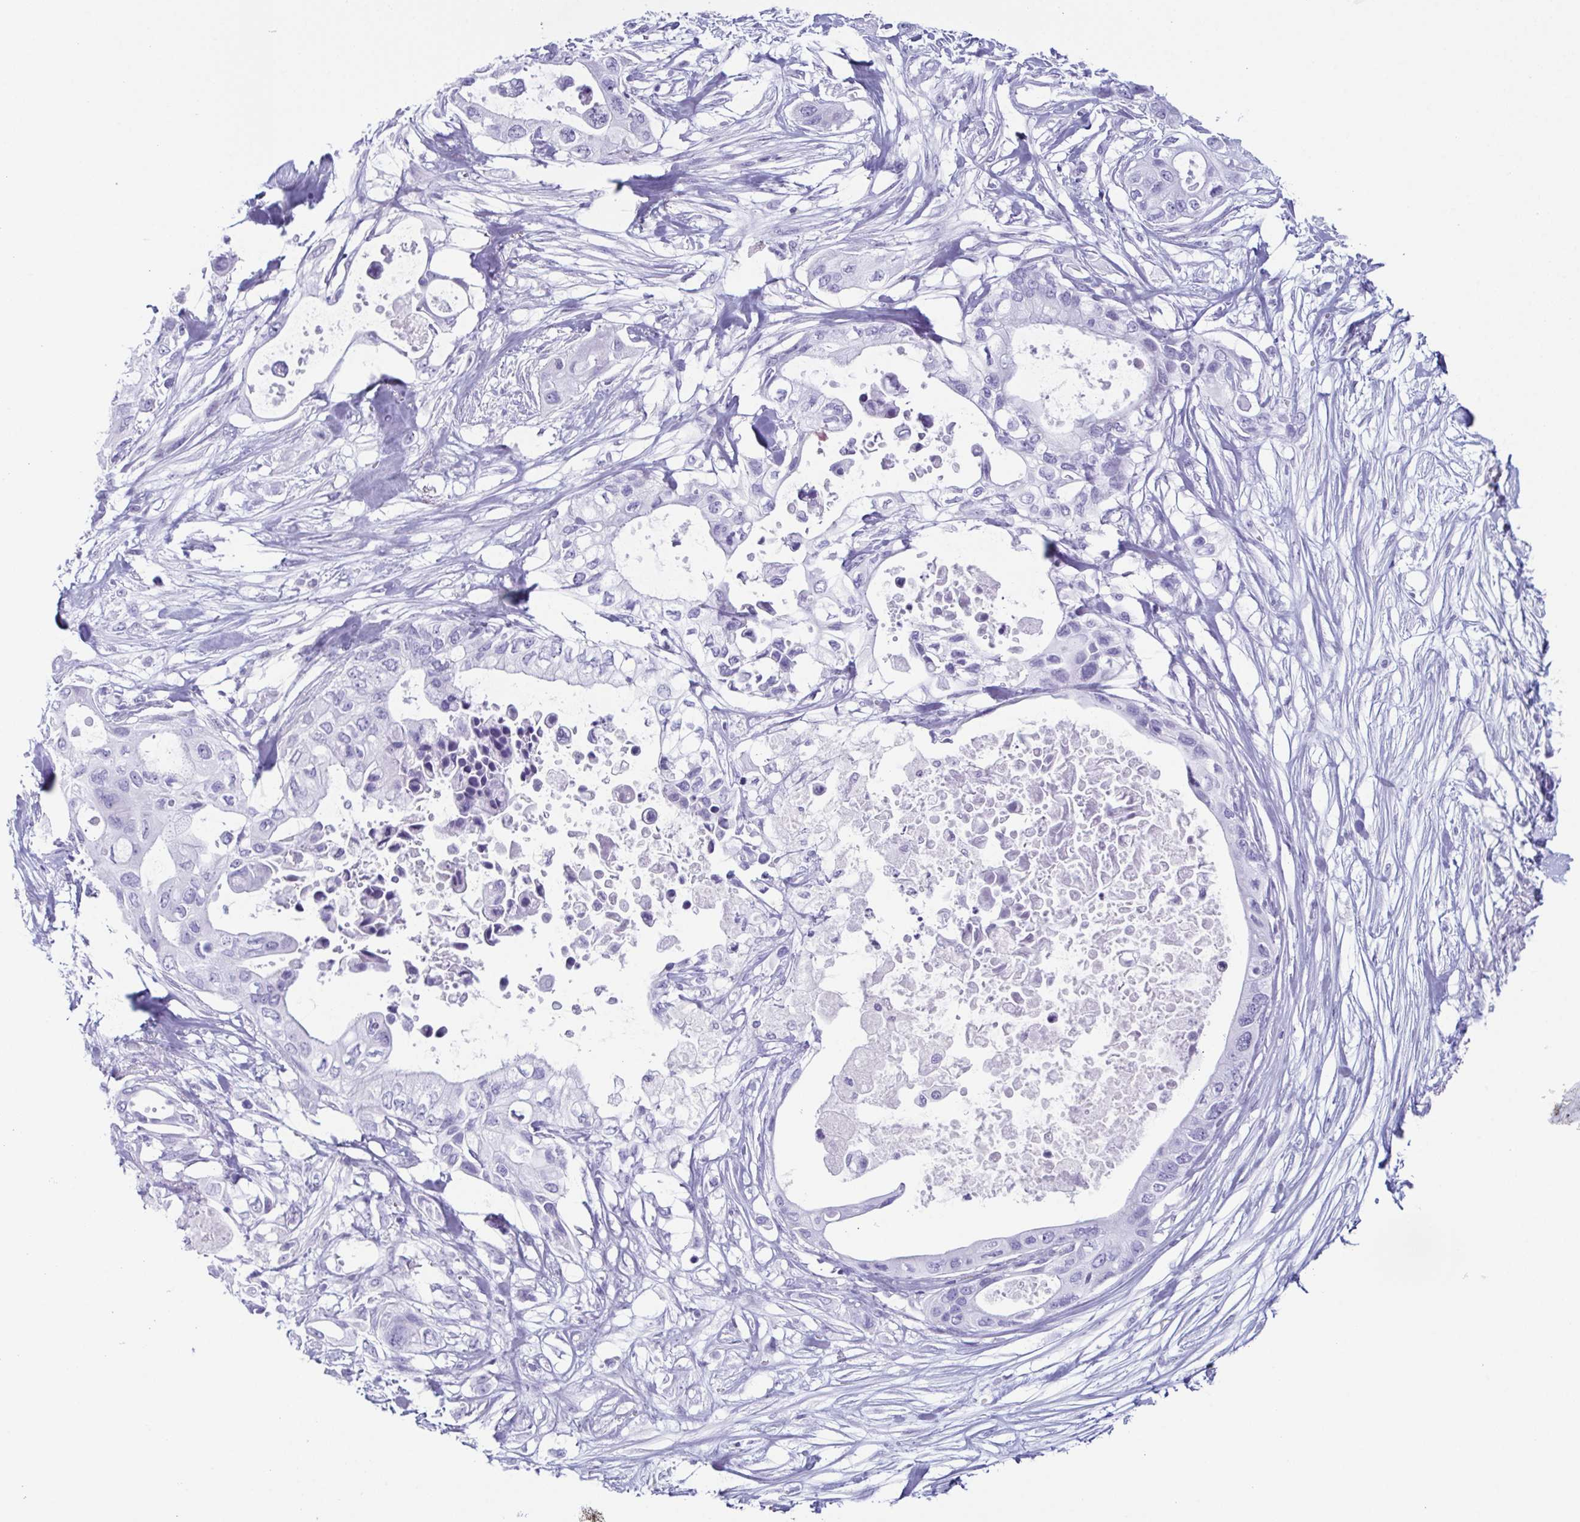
{"staining": {"intensity": "negative", "quantity": "none", "location": "none"}, "tissue": "pancreatic cancer", "cell_type": "Tumor cells", "image_type": "cancer", "snomed": [{"axis": "morphology", "description": "Adenocarcinoma, NOS"}, {"axis": "topography", "description": "Pancreas"}], "caption": "This is a histopathology image of IHC staining of pancreatic cancer (adenocarcinoma), which shows no positivity in tumor cells. The staining is performed using DAB (3,3'-diaminobenzidine) brown chromogen with nuclei counter-stained in using hematoxylin.", "gene": "ENKUR", "patient": {"sex": "female", "age": 63}}